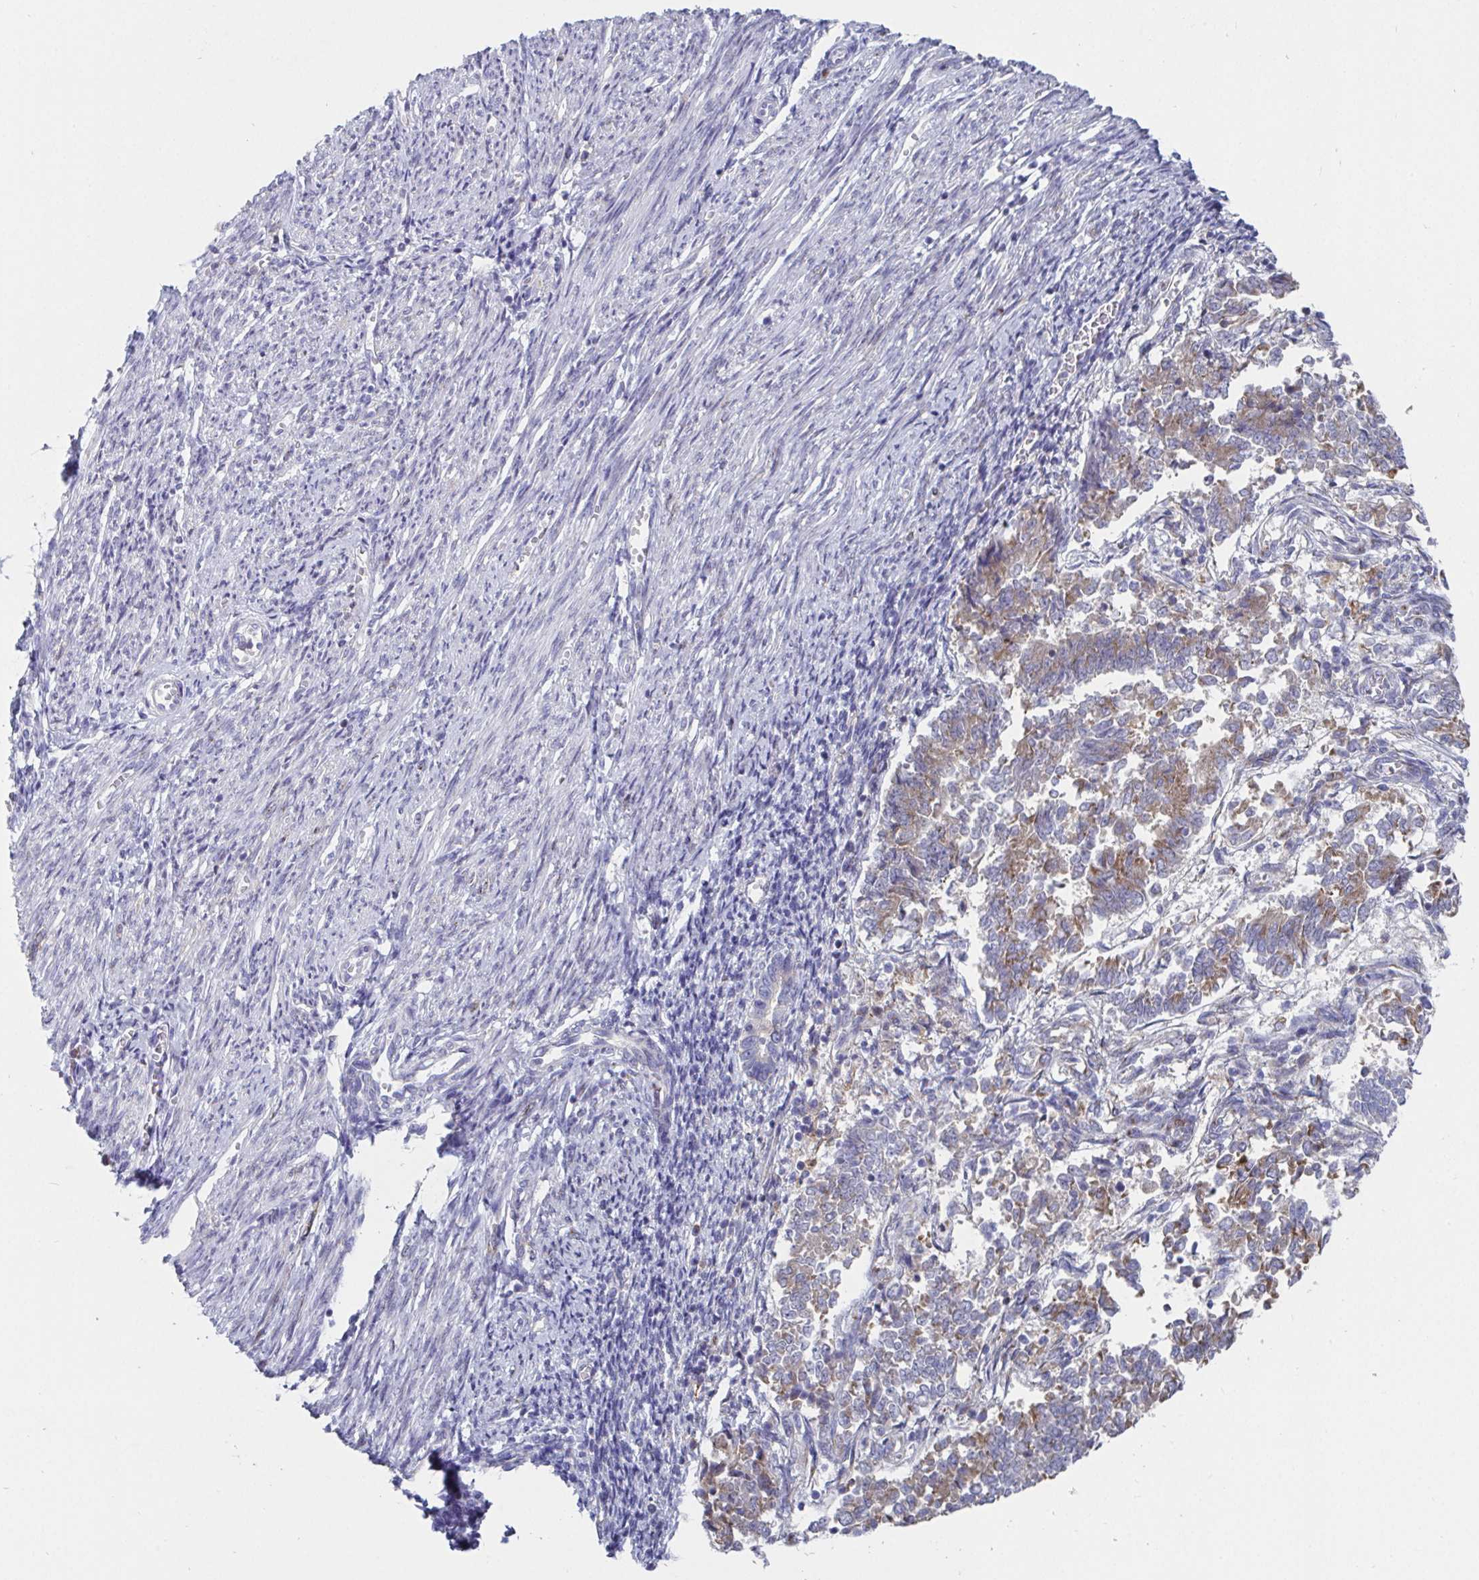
{"staining": {"intensity": "moderate", "quantity": ">75%", "location": "cytoplasmic/membranous"}, "tissue": "endometrial cancer", "cell_type": "Tumor cells", "image_type": "cancer", "snomed": [{"axis": "morphology", "description": "Adenocarcinoma, NOS"}, {"axis": "topography", "description": "Endometrium"}], "caption": "Moderate cytoplasmic/membranous expression for a protein is appreciated in approximately >75% of tumor cells of endometrial adenocarcinoma using immunohistochemistry (IHC).", "gene": "TAS2R39", "patient": {"sex": "female", "age": 65}}